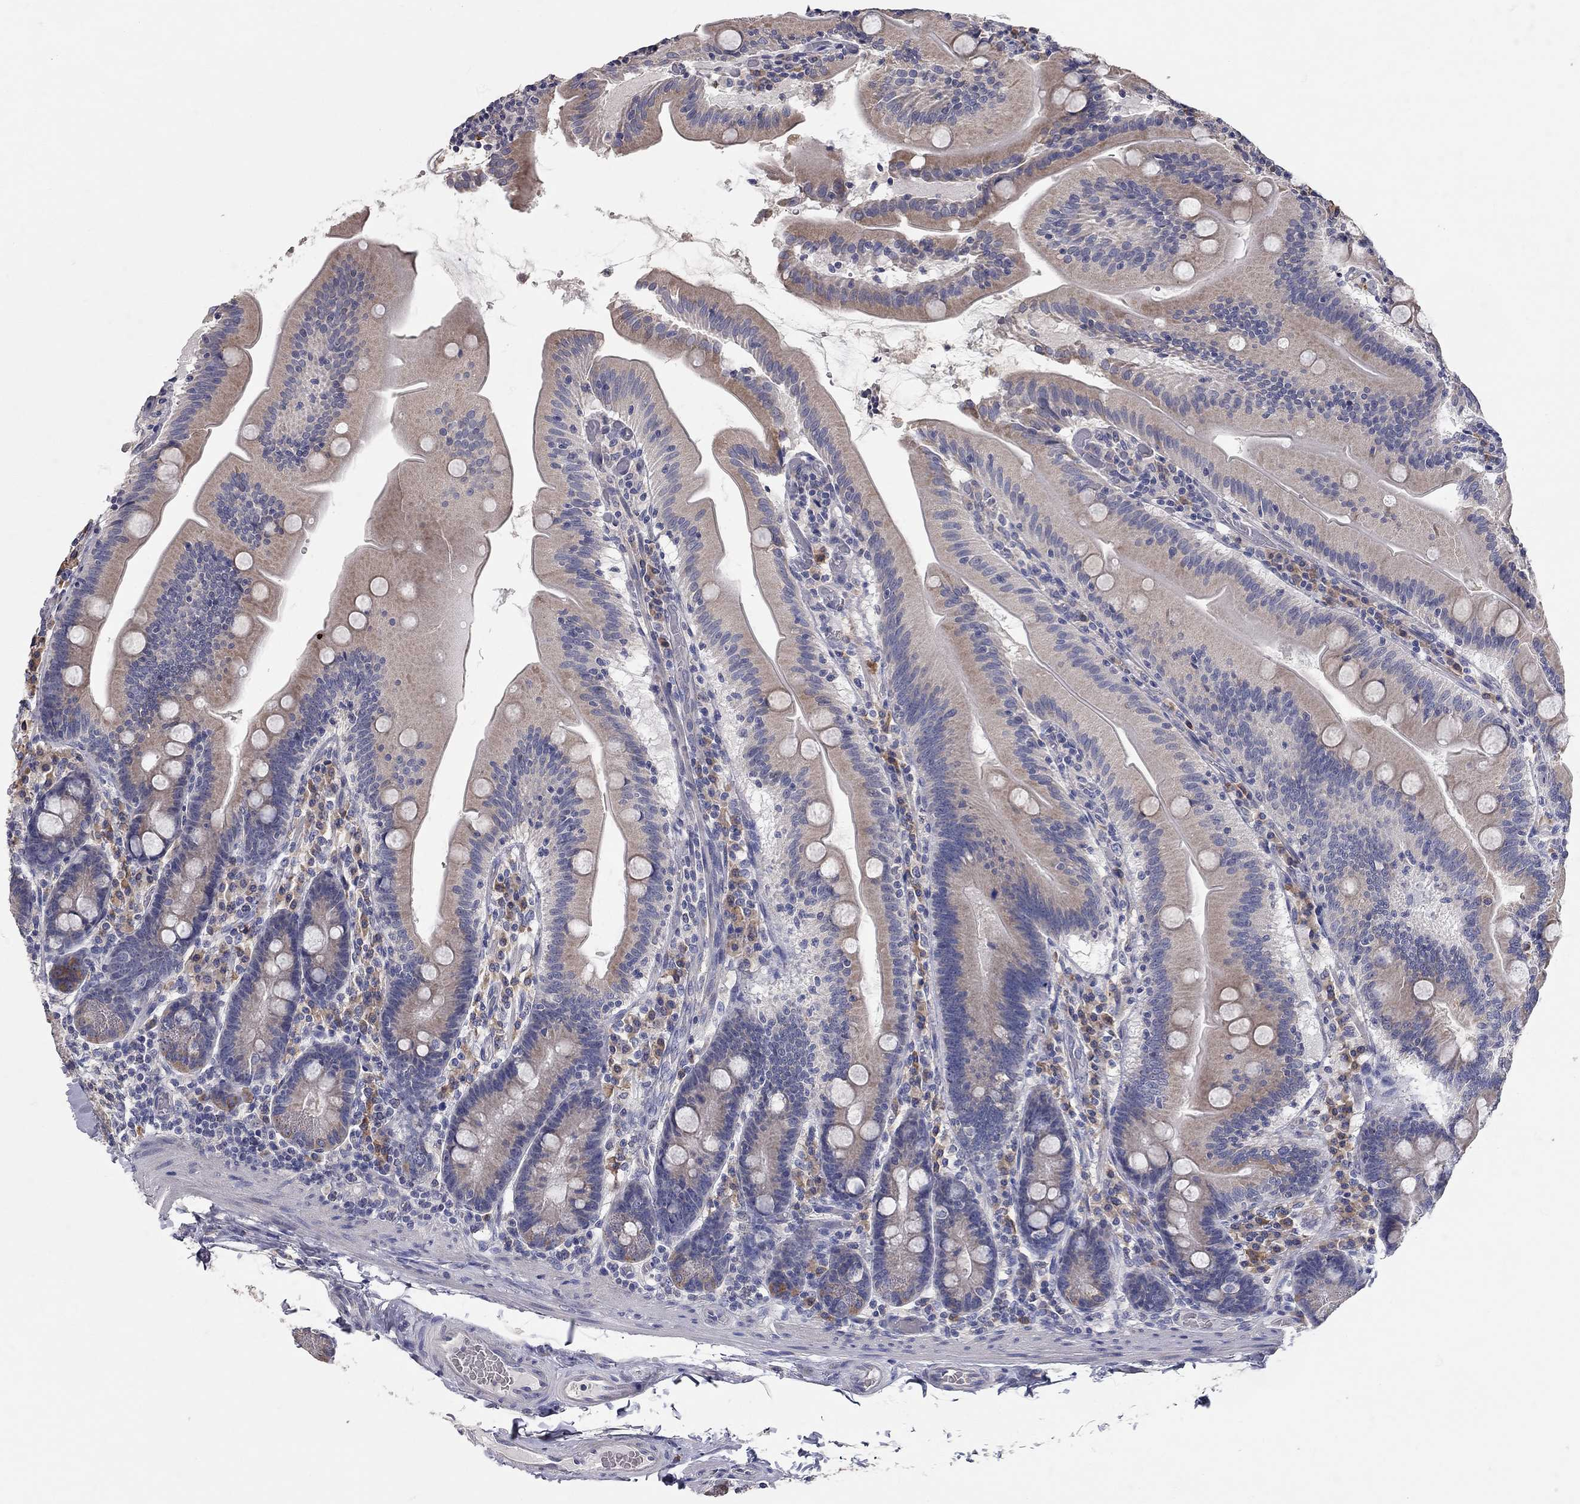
{"staining": {"intensity": "moderate", "quantity": "25%-75%", "location": "cytoplasmic/membranous"}, "tissue": "small intestine", "cell_type": "Glandular cells", "image_type": "normal", "snomed": [{"axis": "morphology", "description": "Normal tissue, NOS"}, {"axis": "topography", "description": "Small intestine"}], "caption": "Immunohistochemical staining of normal small intestine exhibits medium levels of moderate cytoplasmic/membranous staining in about 25%-75% of glandular cells.", "gene": "XAGE2", "patient": {"sex": "male", "age": 37}}